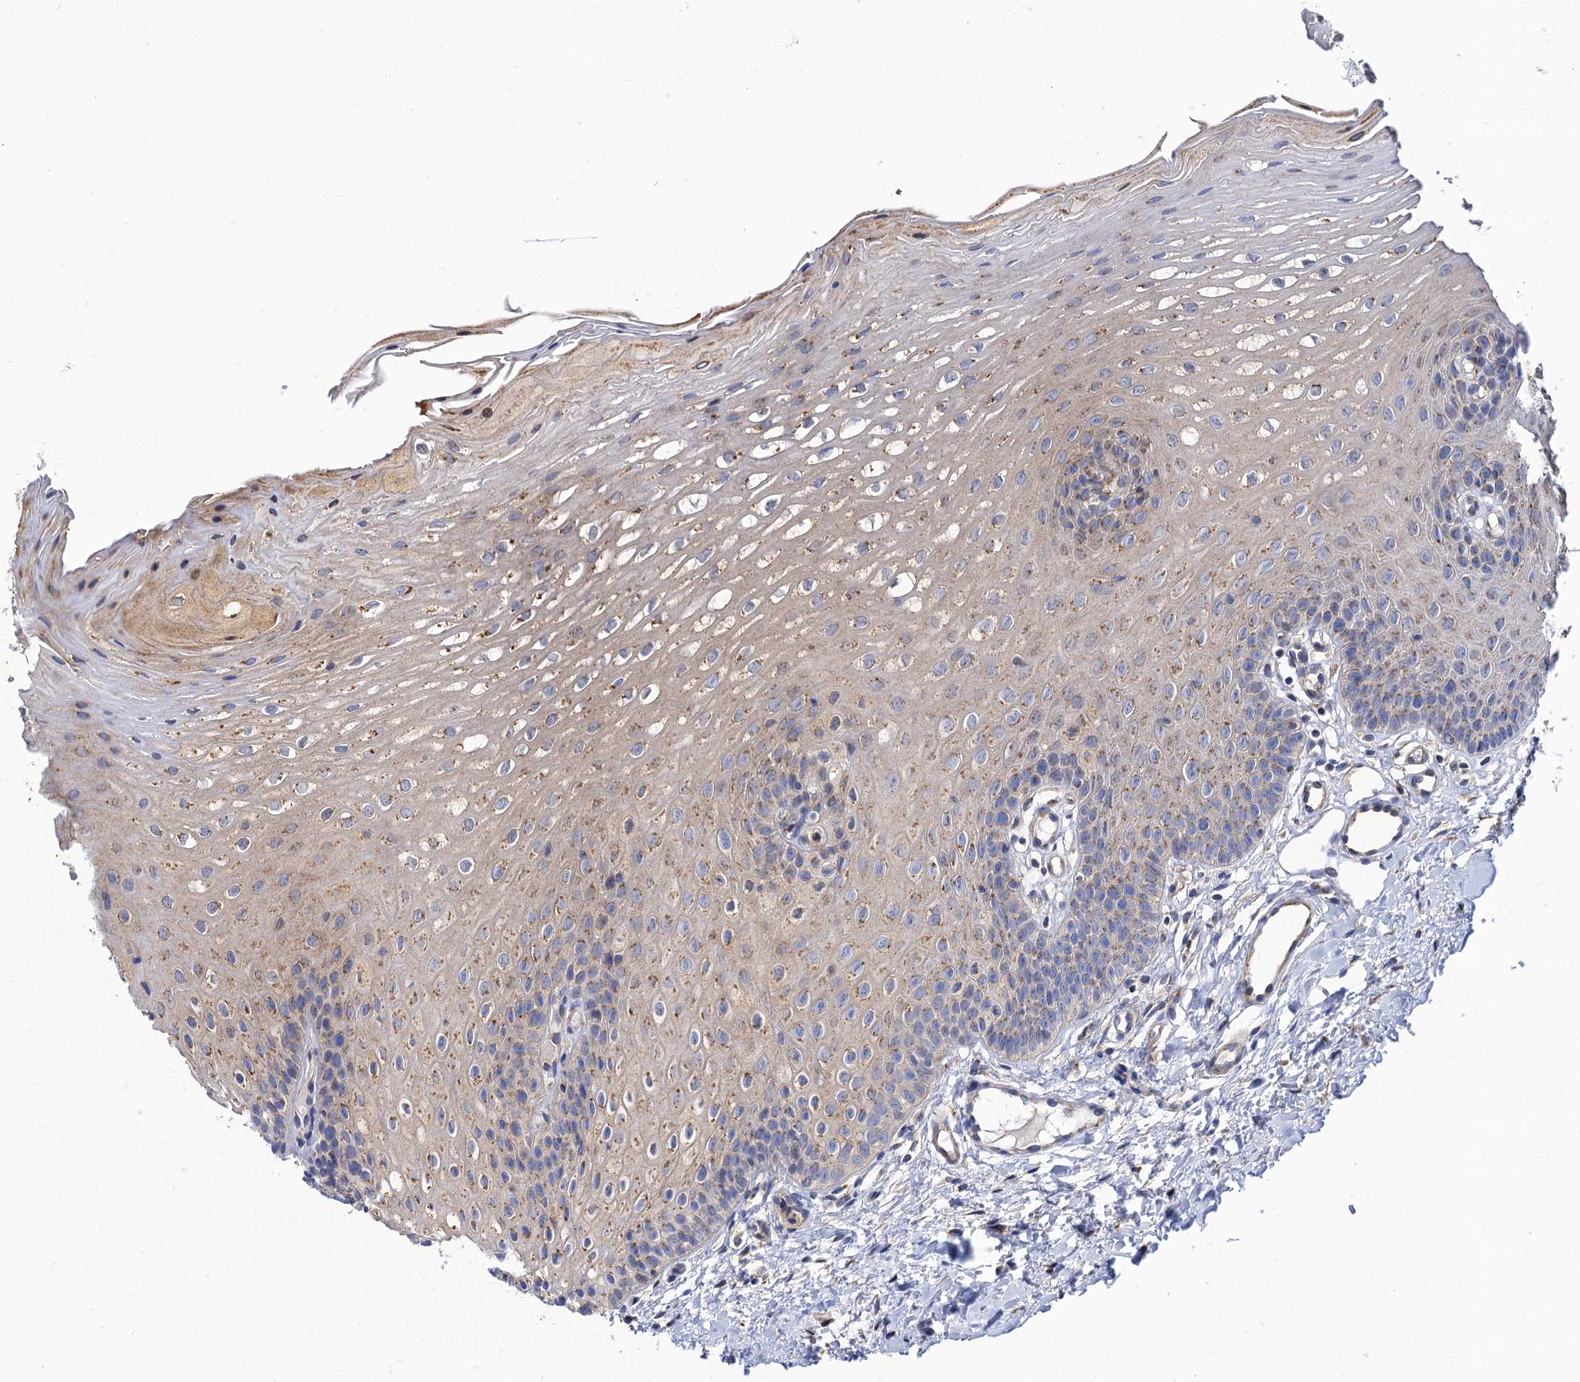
{"staining": {"intensity": "moderate", "quantity": "<25%", "location": "cytoplasmic/membranous"}, "tissue": "oral mucosa", "cell_type": "Squamous epithelial cells", "image_type": "normal", "snomed": [{"axis": "morphology", "description": "Normal tissue, NOS"}, {"axis": "topography", "description": "Oral tissue"}], "caption": "Moderate cytoplasmic/membranous staining is seen in approximately <25% of squamous epithelial cells in benign oral mucosa. The protein is stained brown, and the nuclei are stained in blue (DAB (3,3'-diaminobenzidine) IHC with brightfield microscopy, high magnification).", "gene": "DYDC1", "patient": {"sex": "female", "age": 39}}